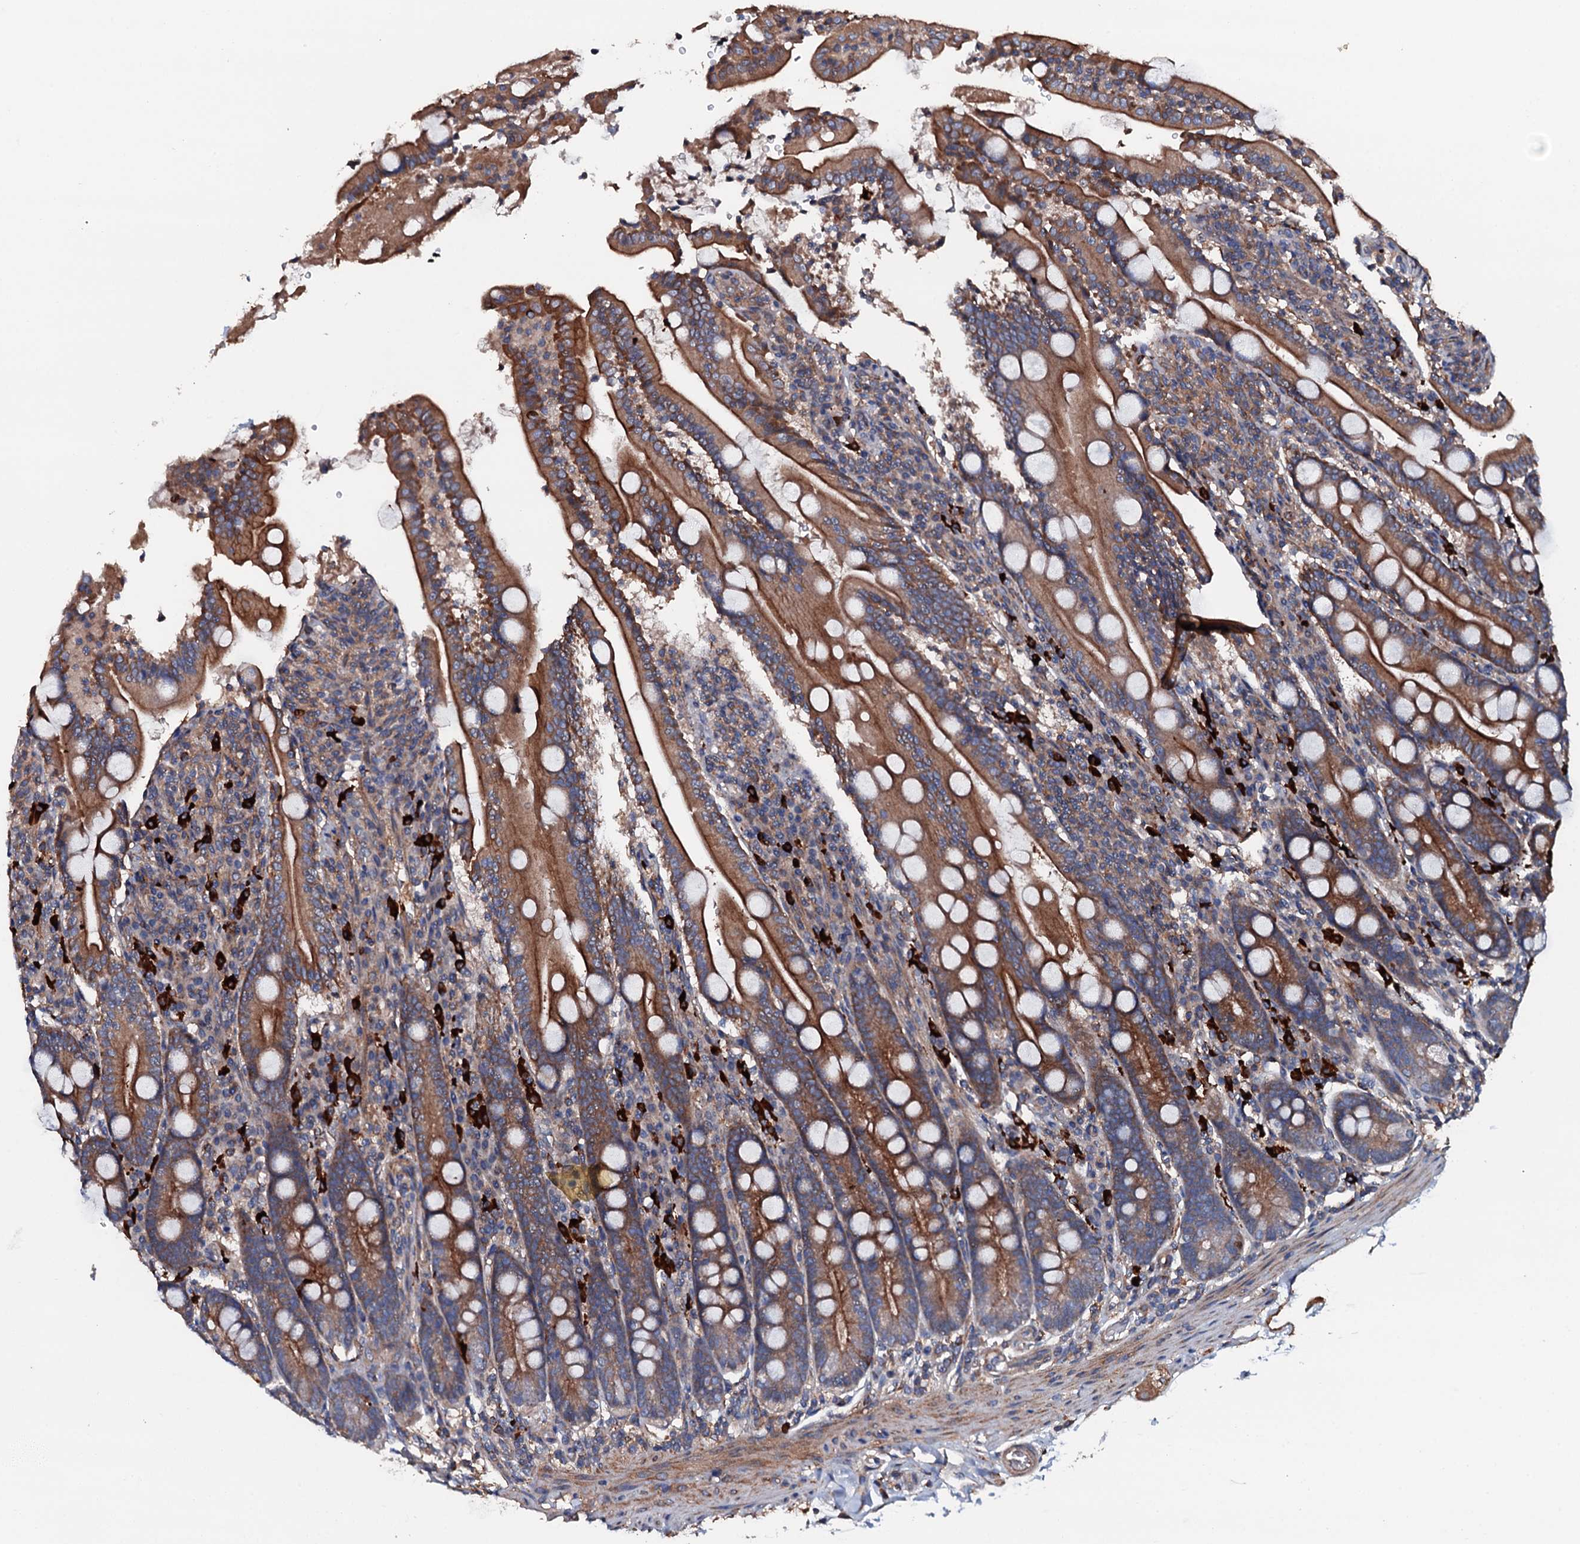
{"staining": {"intensity": "strong", "quantity": ">75%", "location": "cytoplasmic/membranous"}, "tissue": "duodenum", "cell_type": "Glandular cells", "image_type": "normal", "snomed": [{"axis": "morphology", "description": "Normal tissue, NOS"}, {"axis": "topography", "description": "Duodenum"}], "caption": "DAB immunohistochemical staining of normal human duodenum demonstrates strong cytoplasmic/membranous protein expression in approximately >75% of glandular cells. The staining was performed using DAB to visualize the protein expression in brown, while the nuclei were stained in blue with hematoxylin (Magnification: 20x).", "gene": "NEK1", "patient": {"sex": "male", "age": 35}}